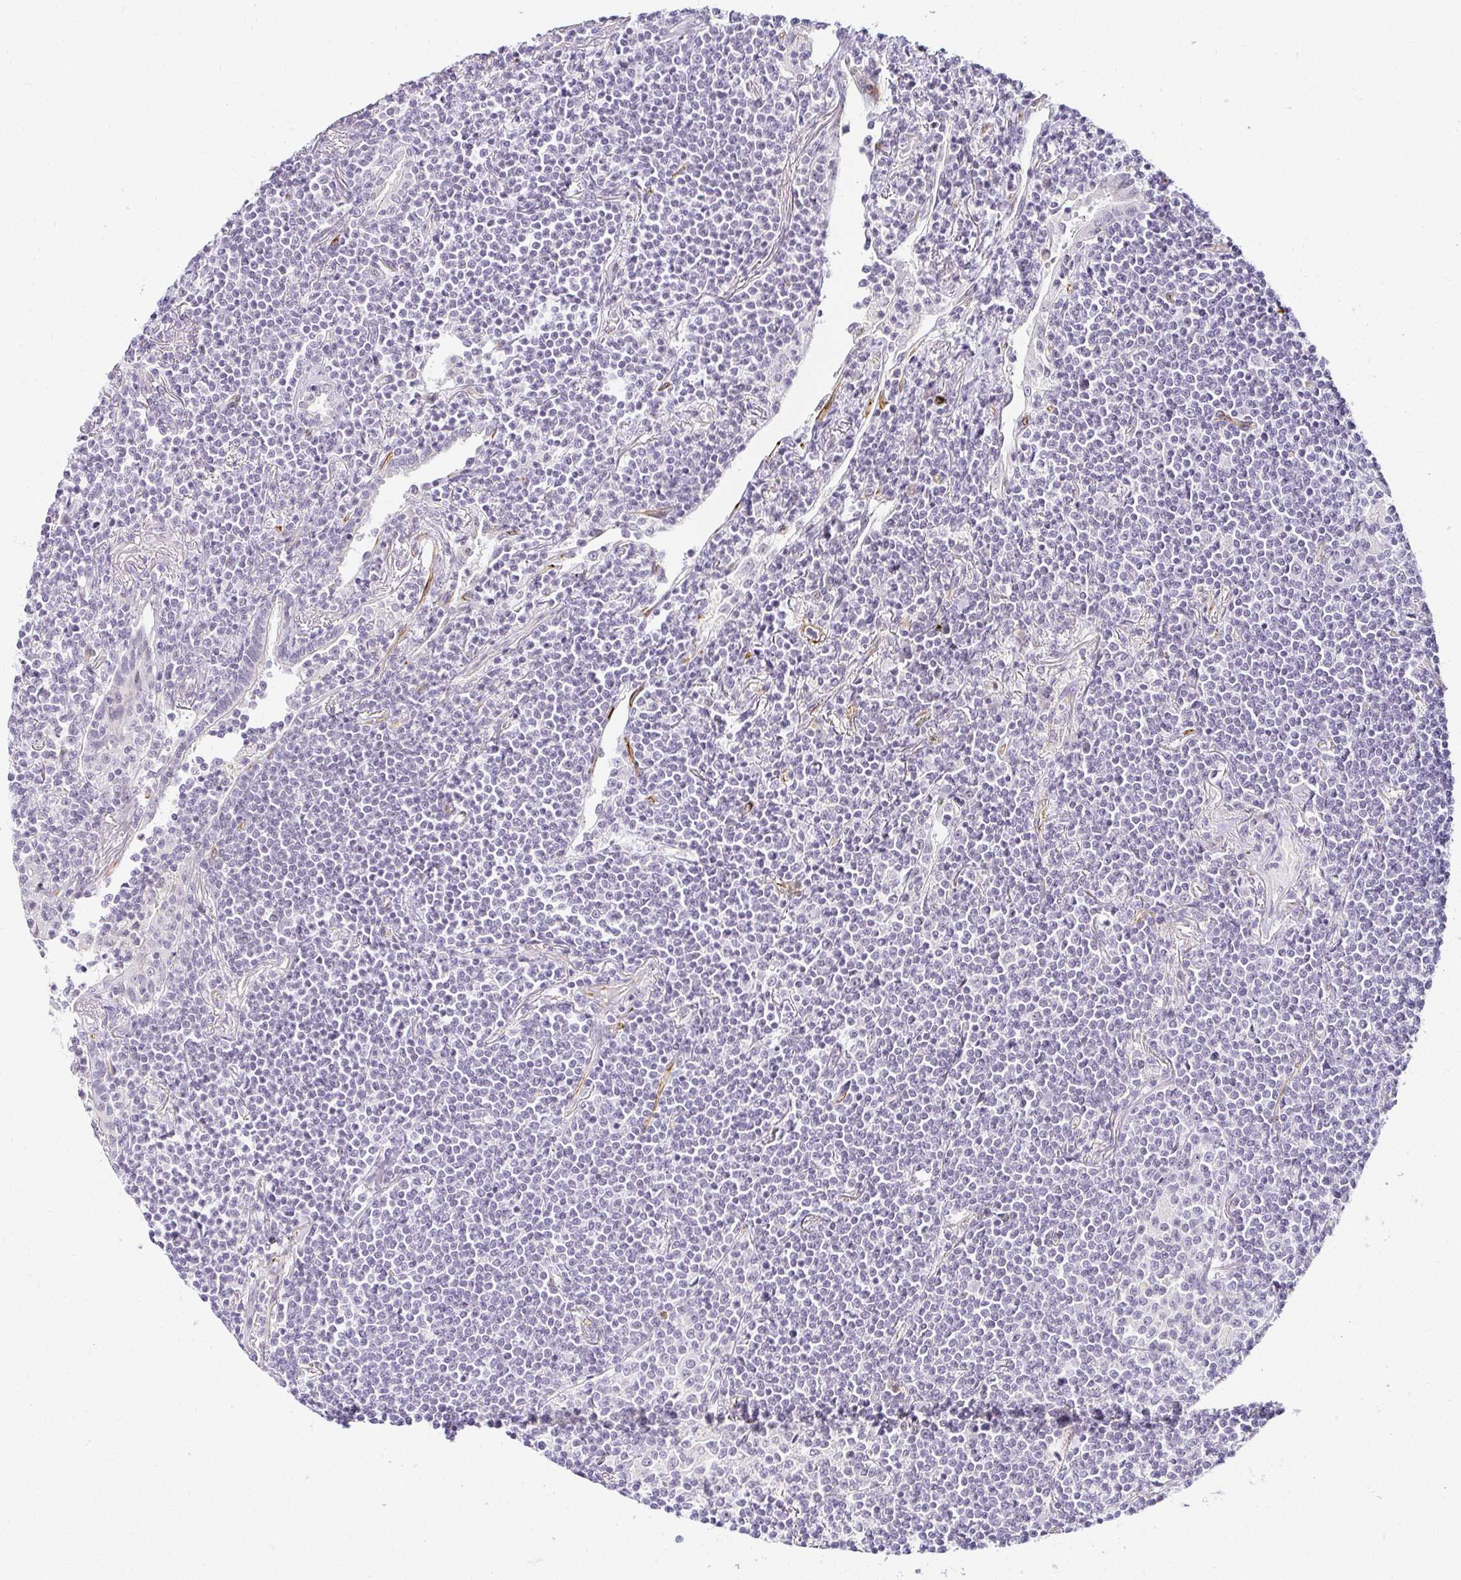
{"staining": {"intensity": "negative", "quantity": "none", "location": "none"}, "tissue": "lymphoma", "cell_type": "Tumor cells", "image_type": "cancer", "snomed": [{"axis": "morphology", "description": "Malignant lymphoma, non-Hodgkin's type, Low grade"}, {"axis": "topography", "description": "Lung"}], "caption": "Immunohistochemical staining of human lymphoma shows no significant positivity in tumor cells. (Immunohistochemistry, brightfield microscopy, high magnification).", "gene": "ACAN", "patient": {"sex": "female", "age": 71}}